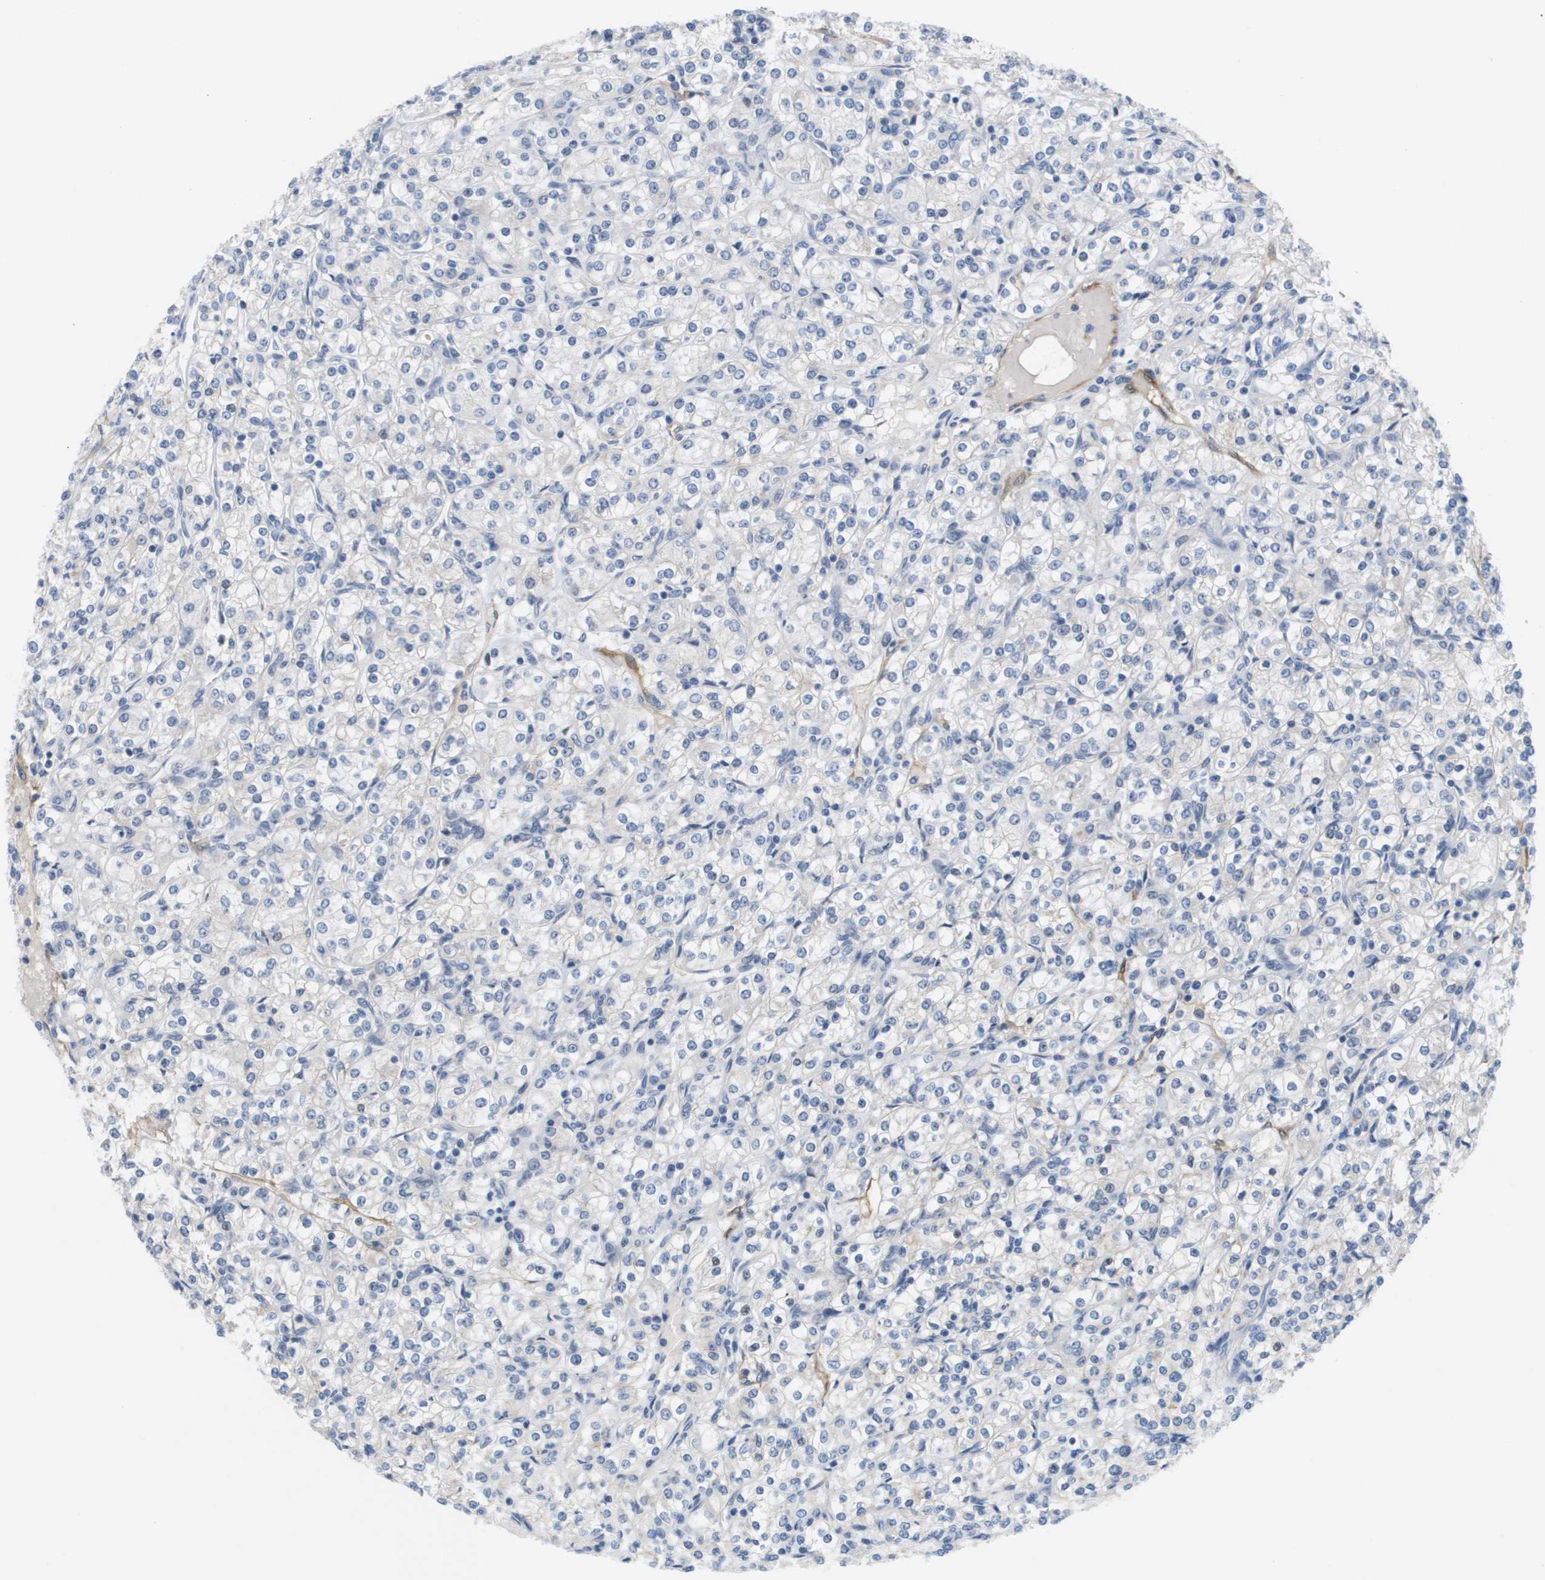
{"staining": {"intensity": "negative", "quantity": "none", "location": "none"}, "tissue": "renal cancer", "cell_type": "Tumor cells", "image_type": "cancer", "snomed": [{"axis": "morphology", "description": "Adenocarcinoma, NOS"}, {"axis": "topography", "description": "Kidney"}], "caption": "Immunohistochemistry micrograph of human renal cancer stained for a protein (brown), which exhibits no positivity in tumor cells.", "gene": "MARCHF8", "patient": {"sex": "male", "age": 77}}